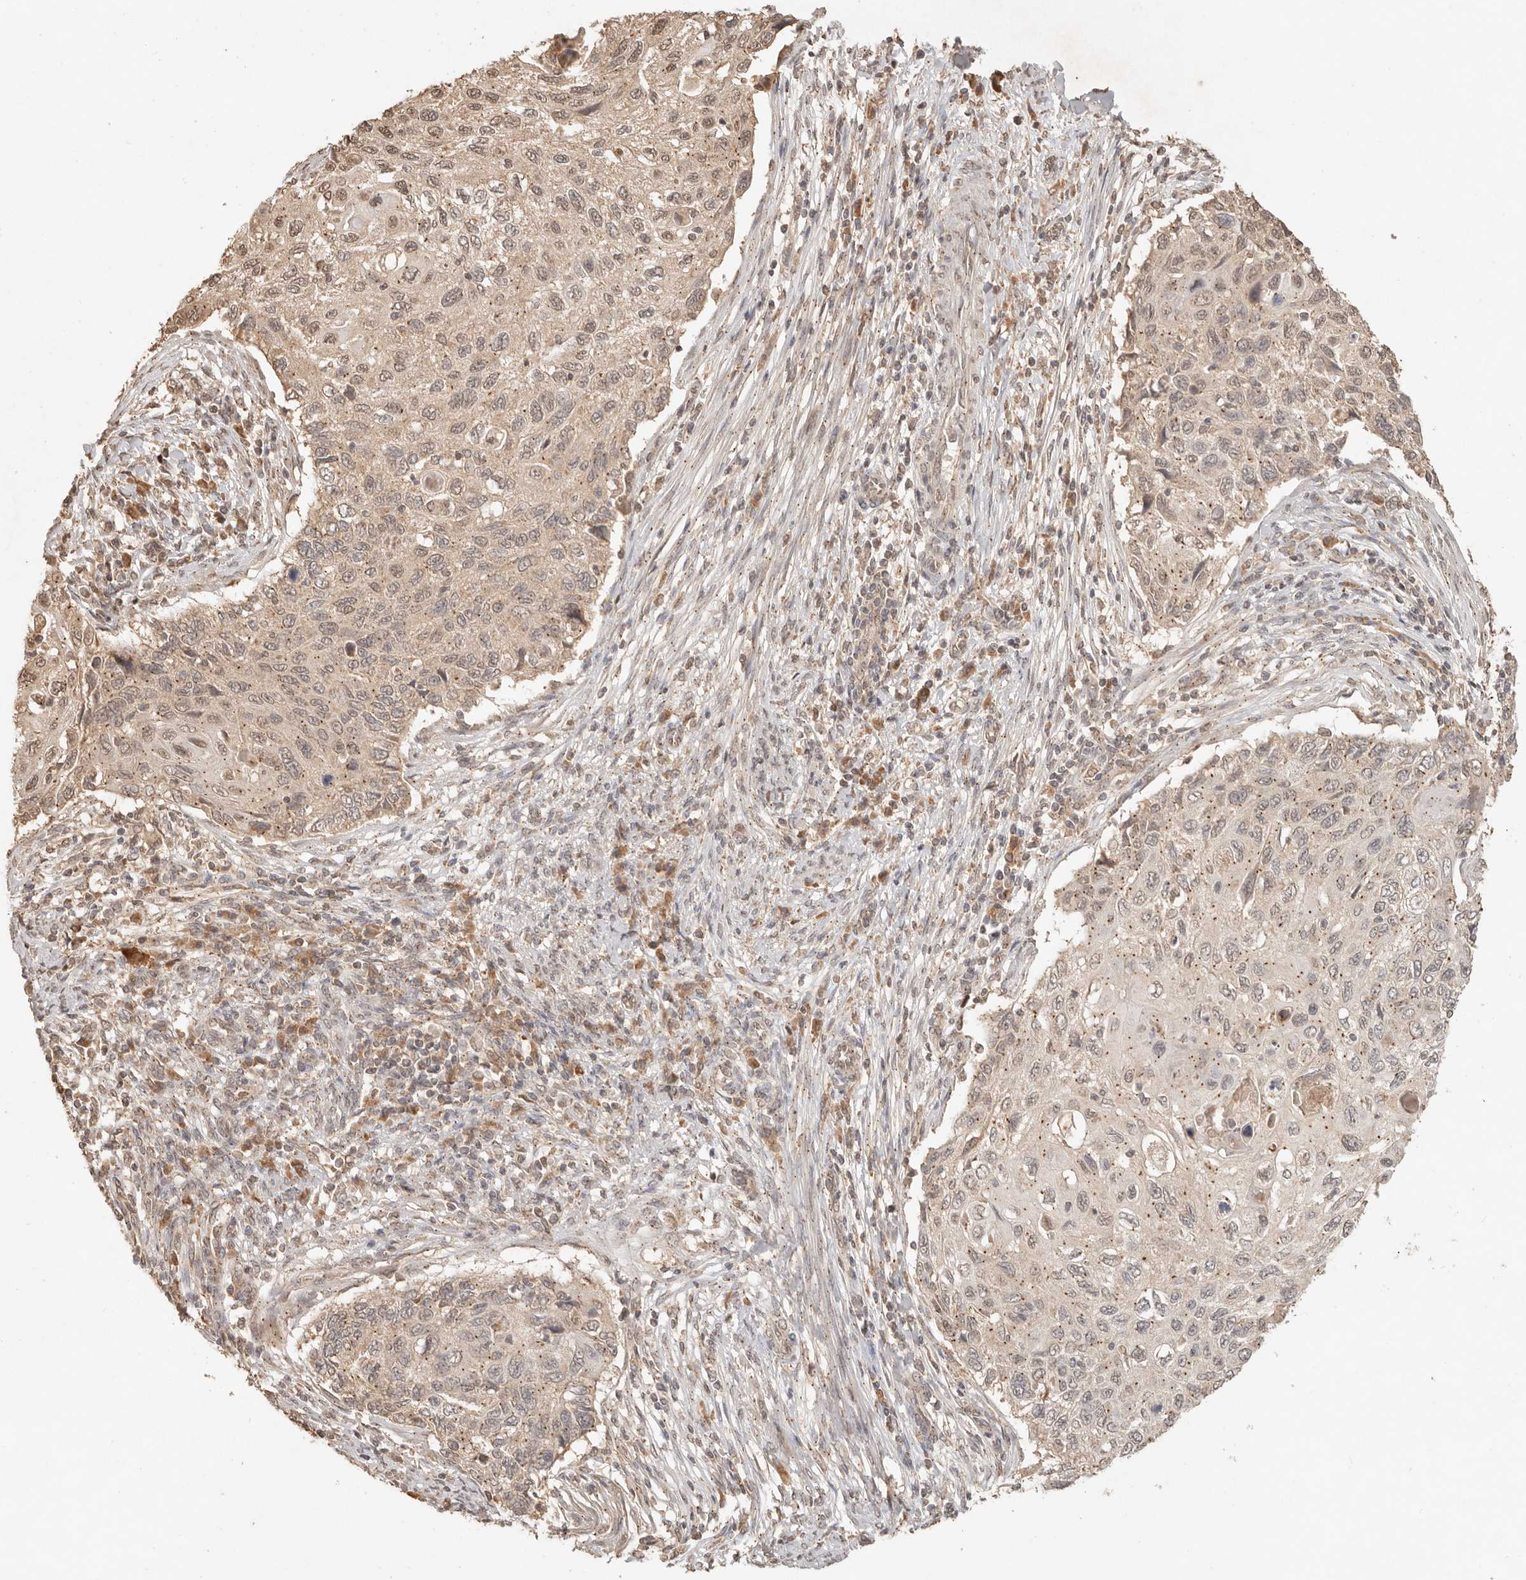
{"staining": {"intensity": "weak", "quantity": "25%-75%", "location": "cytoplasmic/membranous,nuclear"}, "tissue": "cervical cancer", "cell_type": "Tumor cells", "image_type": "cancer", "snomed": [{"axis": "morphology", "description": "Squamous cell carcinoma, NOS"}, {"axis": "topography", "description": "Cervix"}], "caption": "IHC staining of cervical cancer (squamous cell carcinoma), which displays low levels of weak cytoplasmic/membranous and nuclear expression in approximately 25%-75% of tumor cells indicating weak cytoplasmic/membranous and nuclear protein expression. The staining was performed using DAB (brown) for protein detection and nuclei were counterstained in hematoxylin (blue).", "gene": "LMO4", "patient": {"sex": "female", "age": 70}}